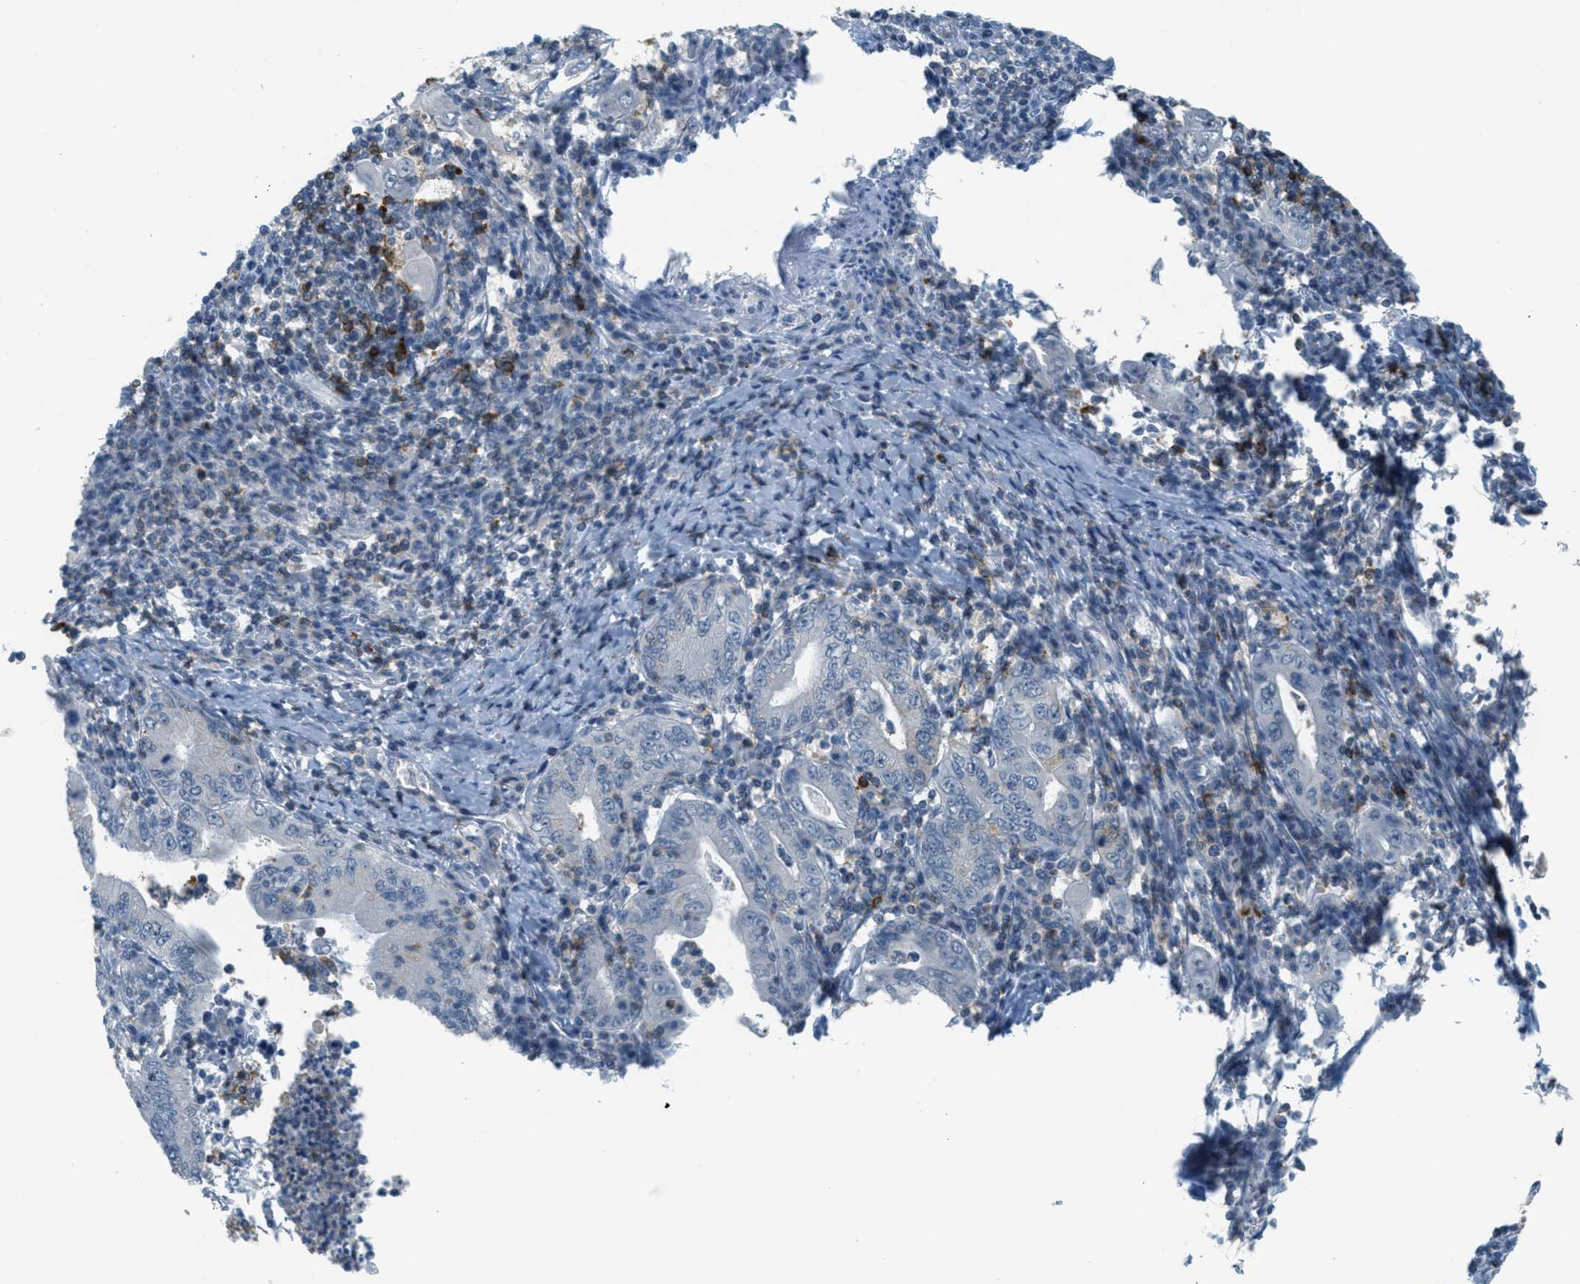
{"staining": {"intensity": "negative", "quantity": "none", "location": "none"}, "tissue": "stomach cancer", "cell_type": "Tumor cells", "image_type": "cancer", "snomed": [{"axis": "morphology", "description": "Normal tissue, NOS"}, {"axis": "morphology", "description": "Adenocarcinoma, NOS"}, {"axis": "topography", "description": "Esophagus"}, {"axis": "topography", "description": "Stomach, upper"}, {"axis": "topography", "description": "Peripheral nerve tissue"}], "caption": "A histopathology image of stomach cancer stained for a protein demonstrates no brown staining in tumor cells. (DAB (3,3'-diaminobenzidine) immunohistochemistry (IHC) visualized using brightfield microscopy, high magnification).", "gene": "FYN", "patient": {"sex": "male", "age": 62}}